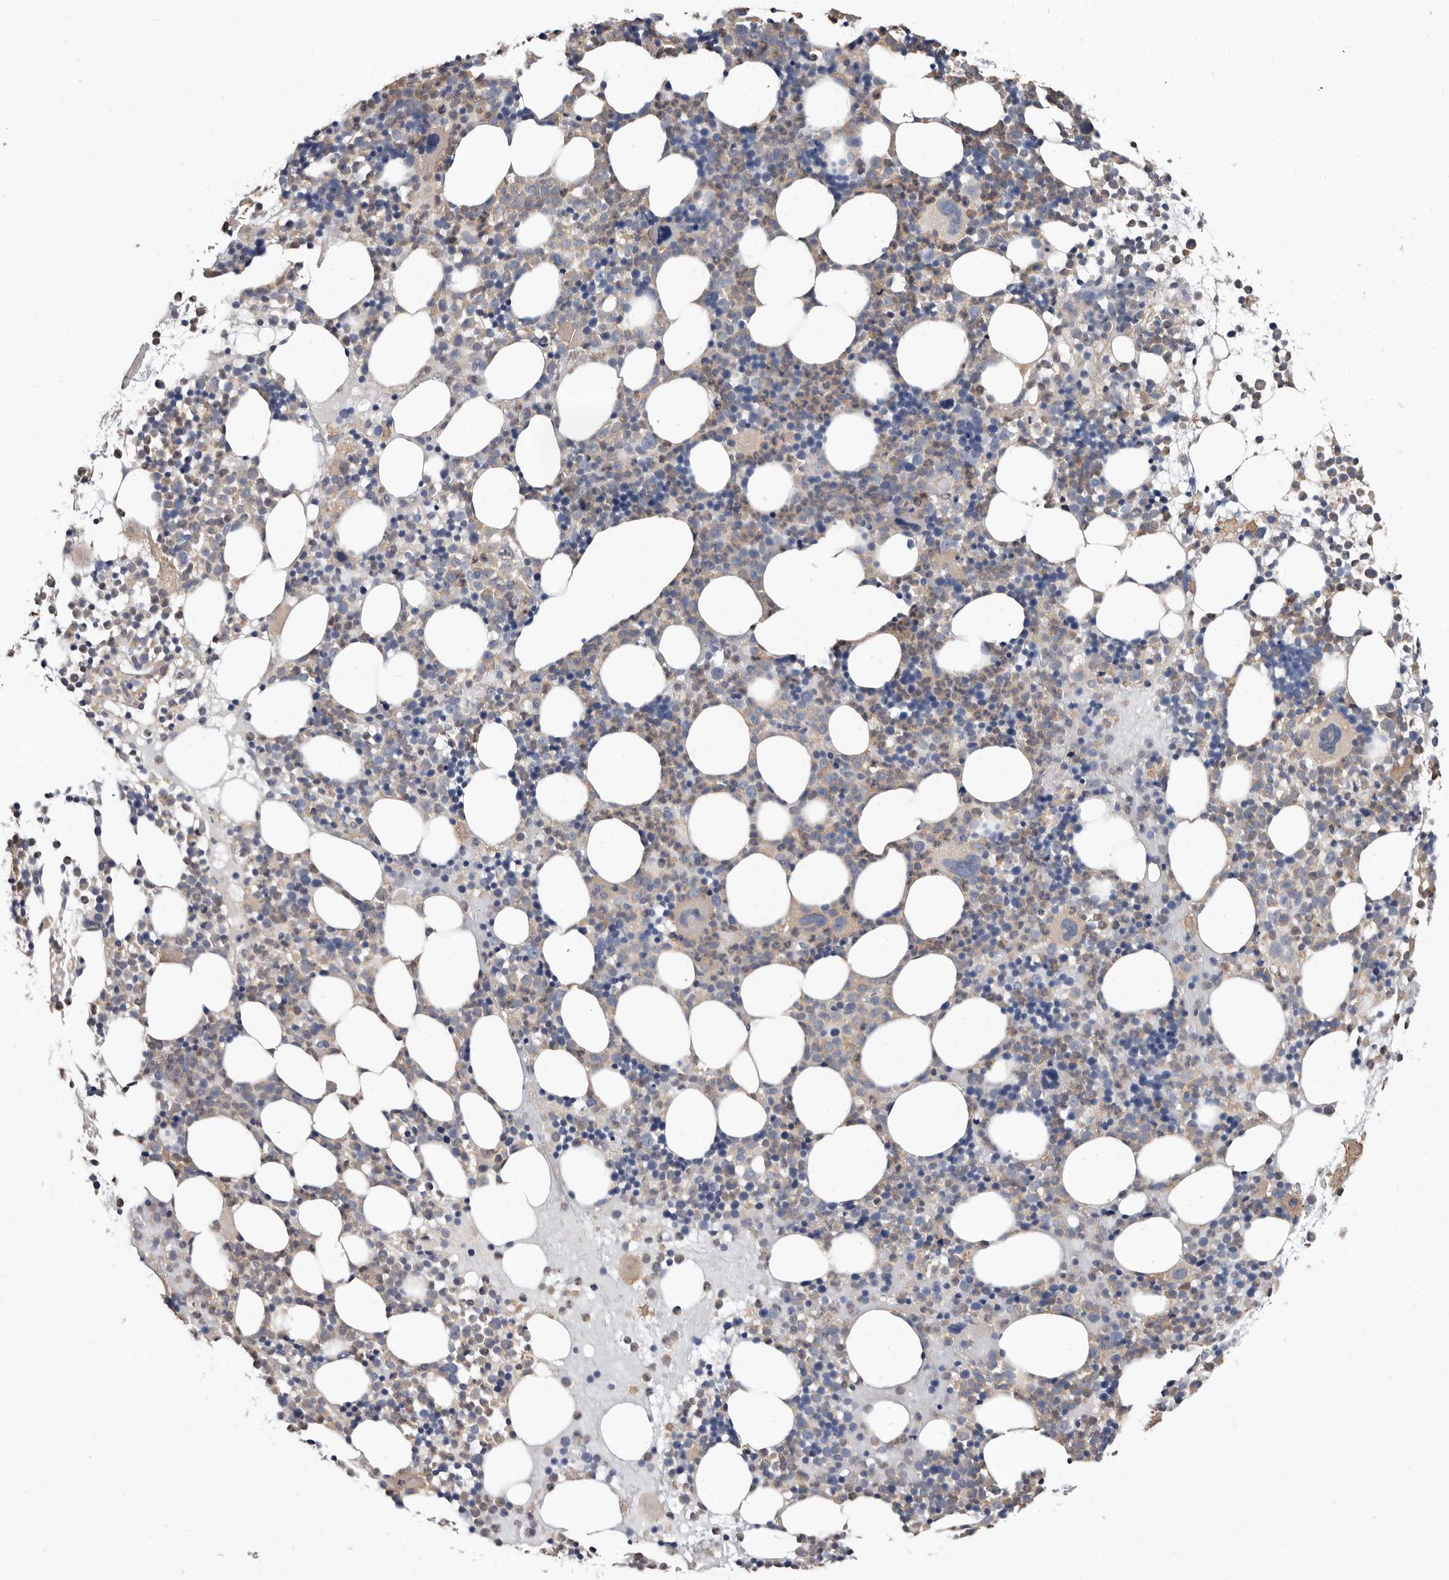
{"staining": {"intensity": "weak", "quantity": "25%-75%", "location": "cytoplasmic/membranous"}, "tissue": "bone marrow", "cell_type": "Hematopoietic cells", "image_type": "normal", "snomed": [{"axis": "morphology", "description": "Normal tissue, NOS"}, {"axis": "topography", "description": "Bone marrow"}], "caption": "Protein analysis of normal bone marrow displays weak cytoplasmic/membranous expression in approximately 25%-75% of hematopoietic cells.", "gene": "MRPL18", "patient": {"sex": "female", "age": 57}}